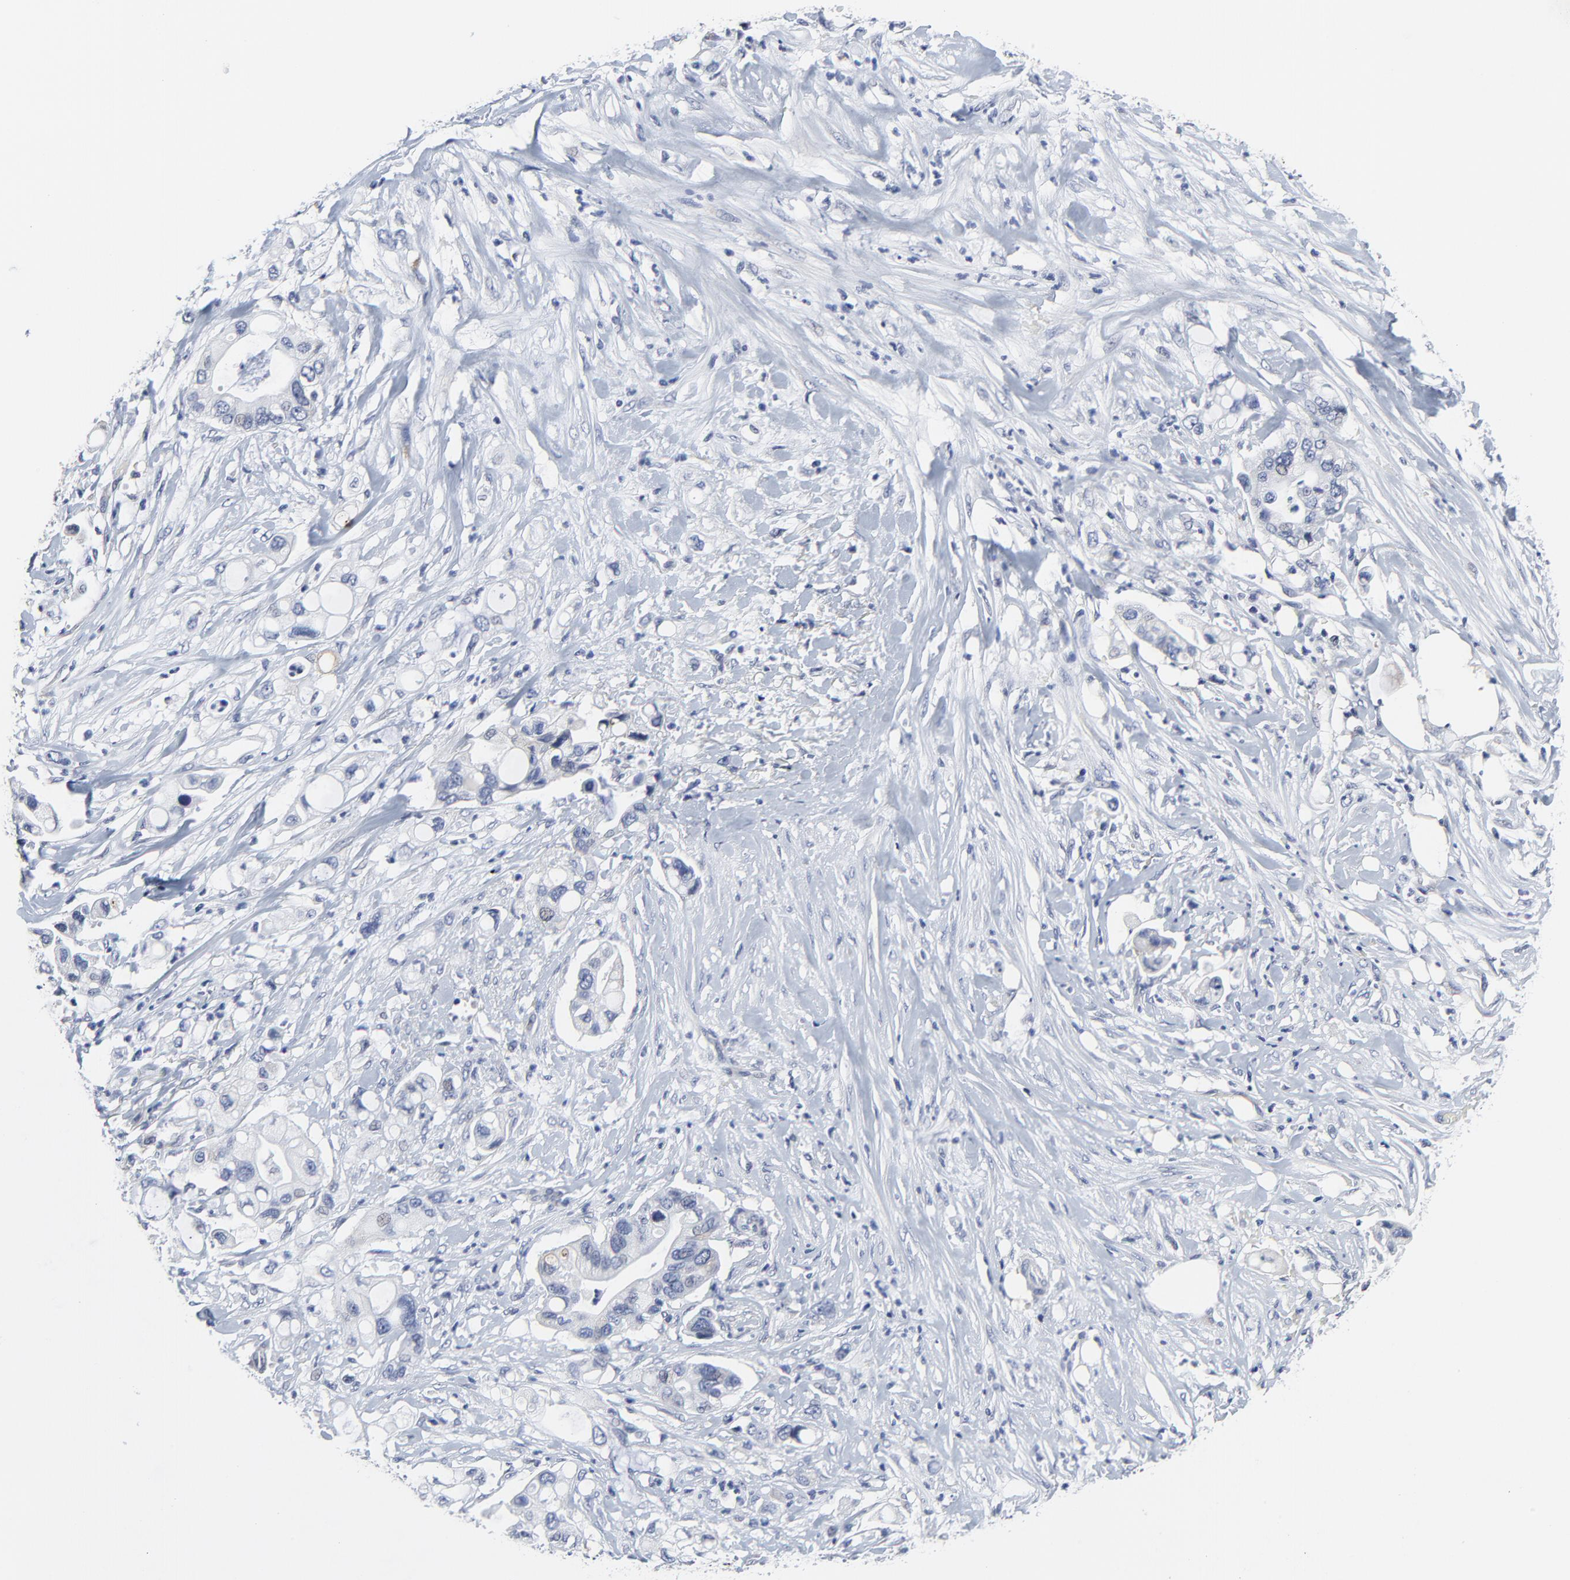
{"staining": {"intensity": "negative", "quantity": "none", "location": "none"}, "tissue": "pancreatic cancer", "cell_type": "Tumor cells", "image_type": "cancer", "snomed": [{"axis": "morphology", "description": "Adenocarcinoma, NOS"}, {"axis": "topography", "description": "Pancreas"}], "caption": "There is no significant expression in tumor cells of adenocarcinoma (pancreatic). (Immunohistochemistry, brightfield microscopy, high magnification).", "gene": "NLGN3", "patient": {"sex": "male", "age": 70}}